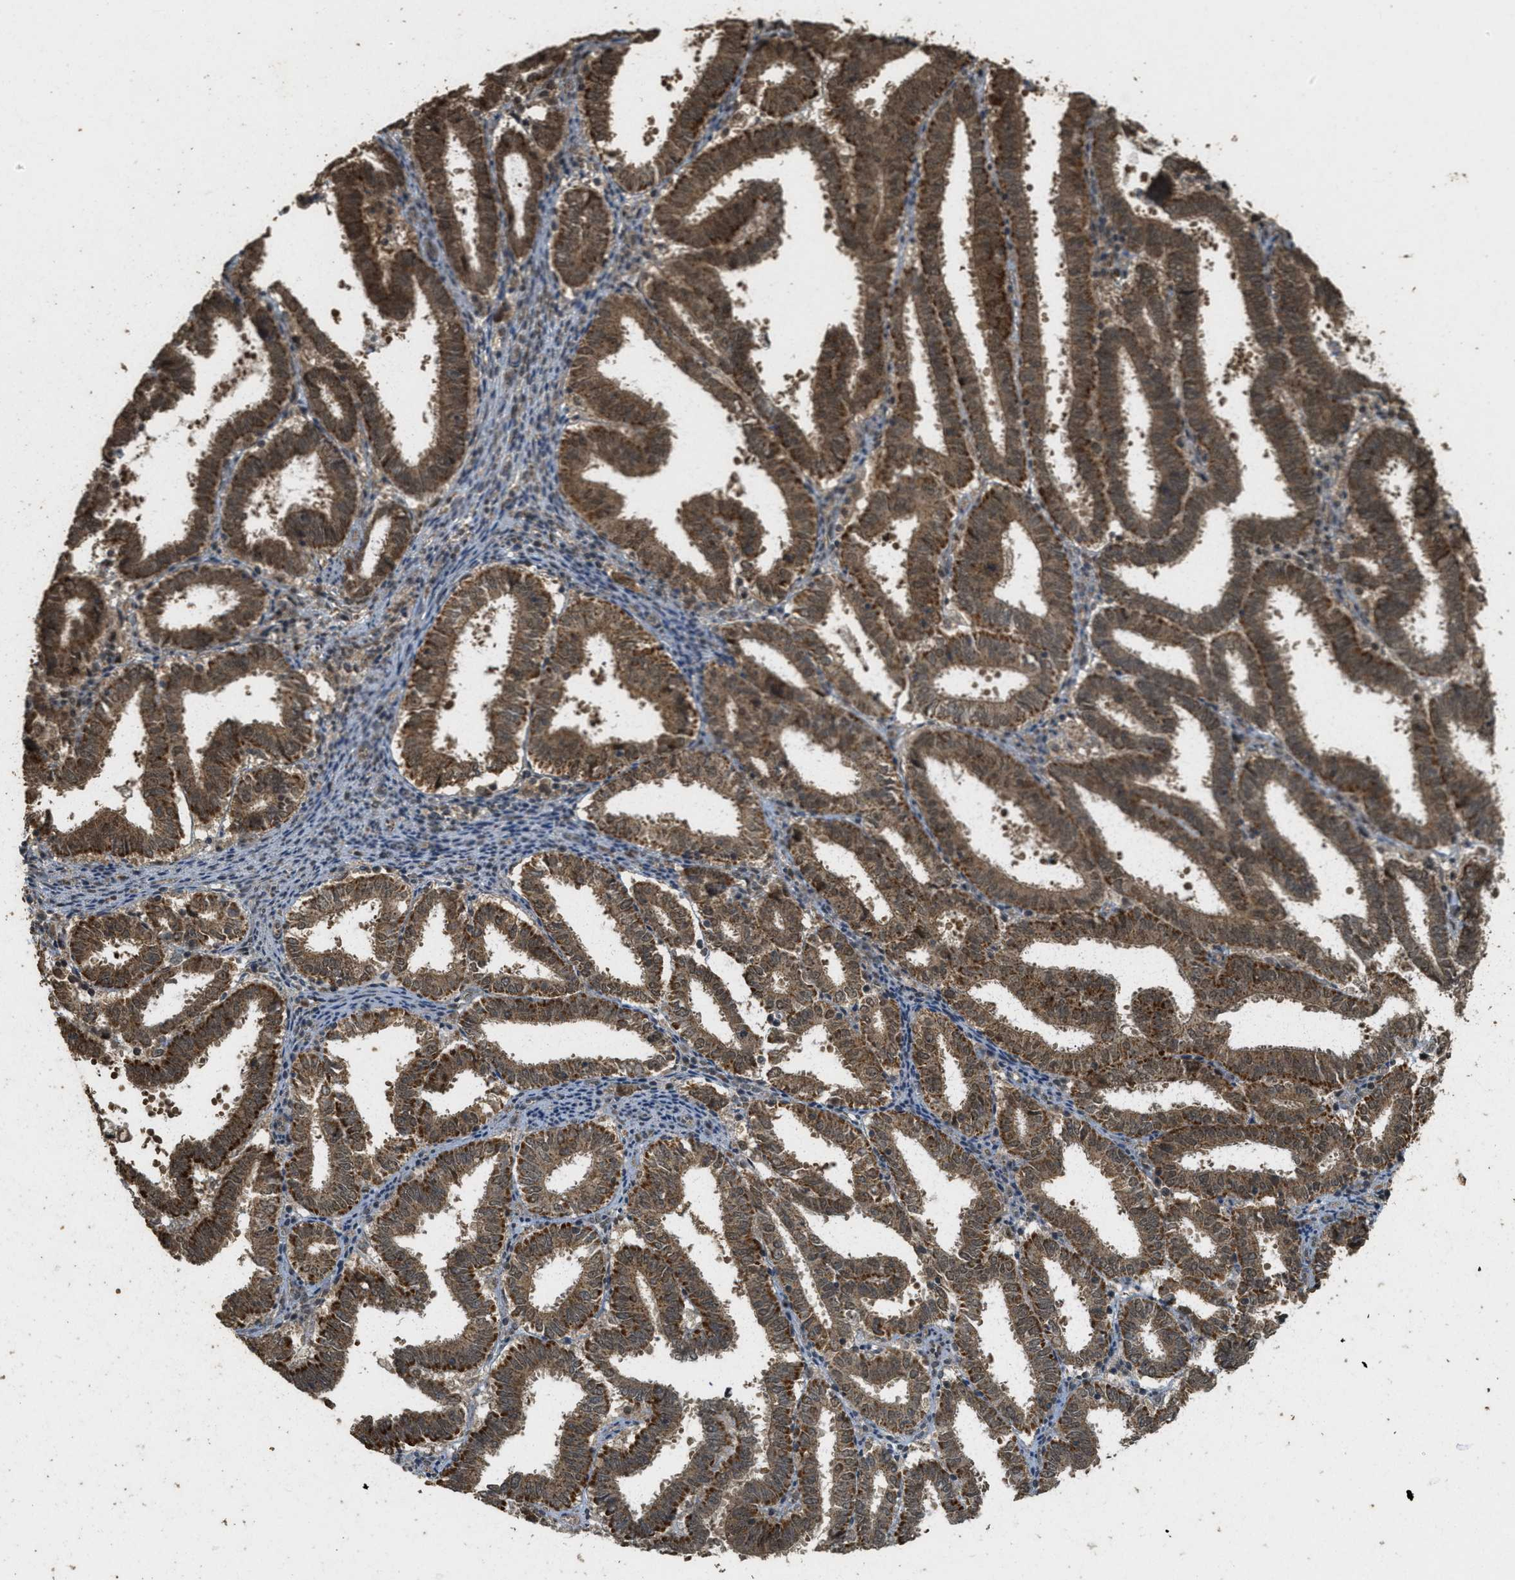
{"staining": {"intensity": "strong", "quantity": ">75%", "location": "cytoplasmic/membranous"}, "tissue": "endometrial cancer", "cell_type": "Tumor cells", "image_type": "cancer", "snomed": [{"axis": "morphology", "description": "Adenocarcinoma, NOS"}, {"axis": "topography", "description": "Uterus"}], "caption": "A high-resolution histopathology image shows immunohistochemistry (IHC) staining of endometrial cancer (adenocarcinoma), which displays strong cytoplasmic/membranous expression in about >75% of tumor cells.", "gene": "CTPS1", "patient": {"sex": "female", "age": 83}}